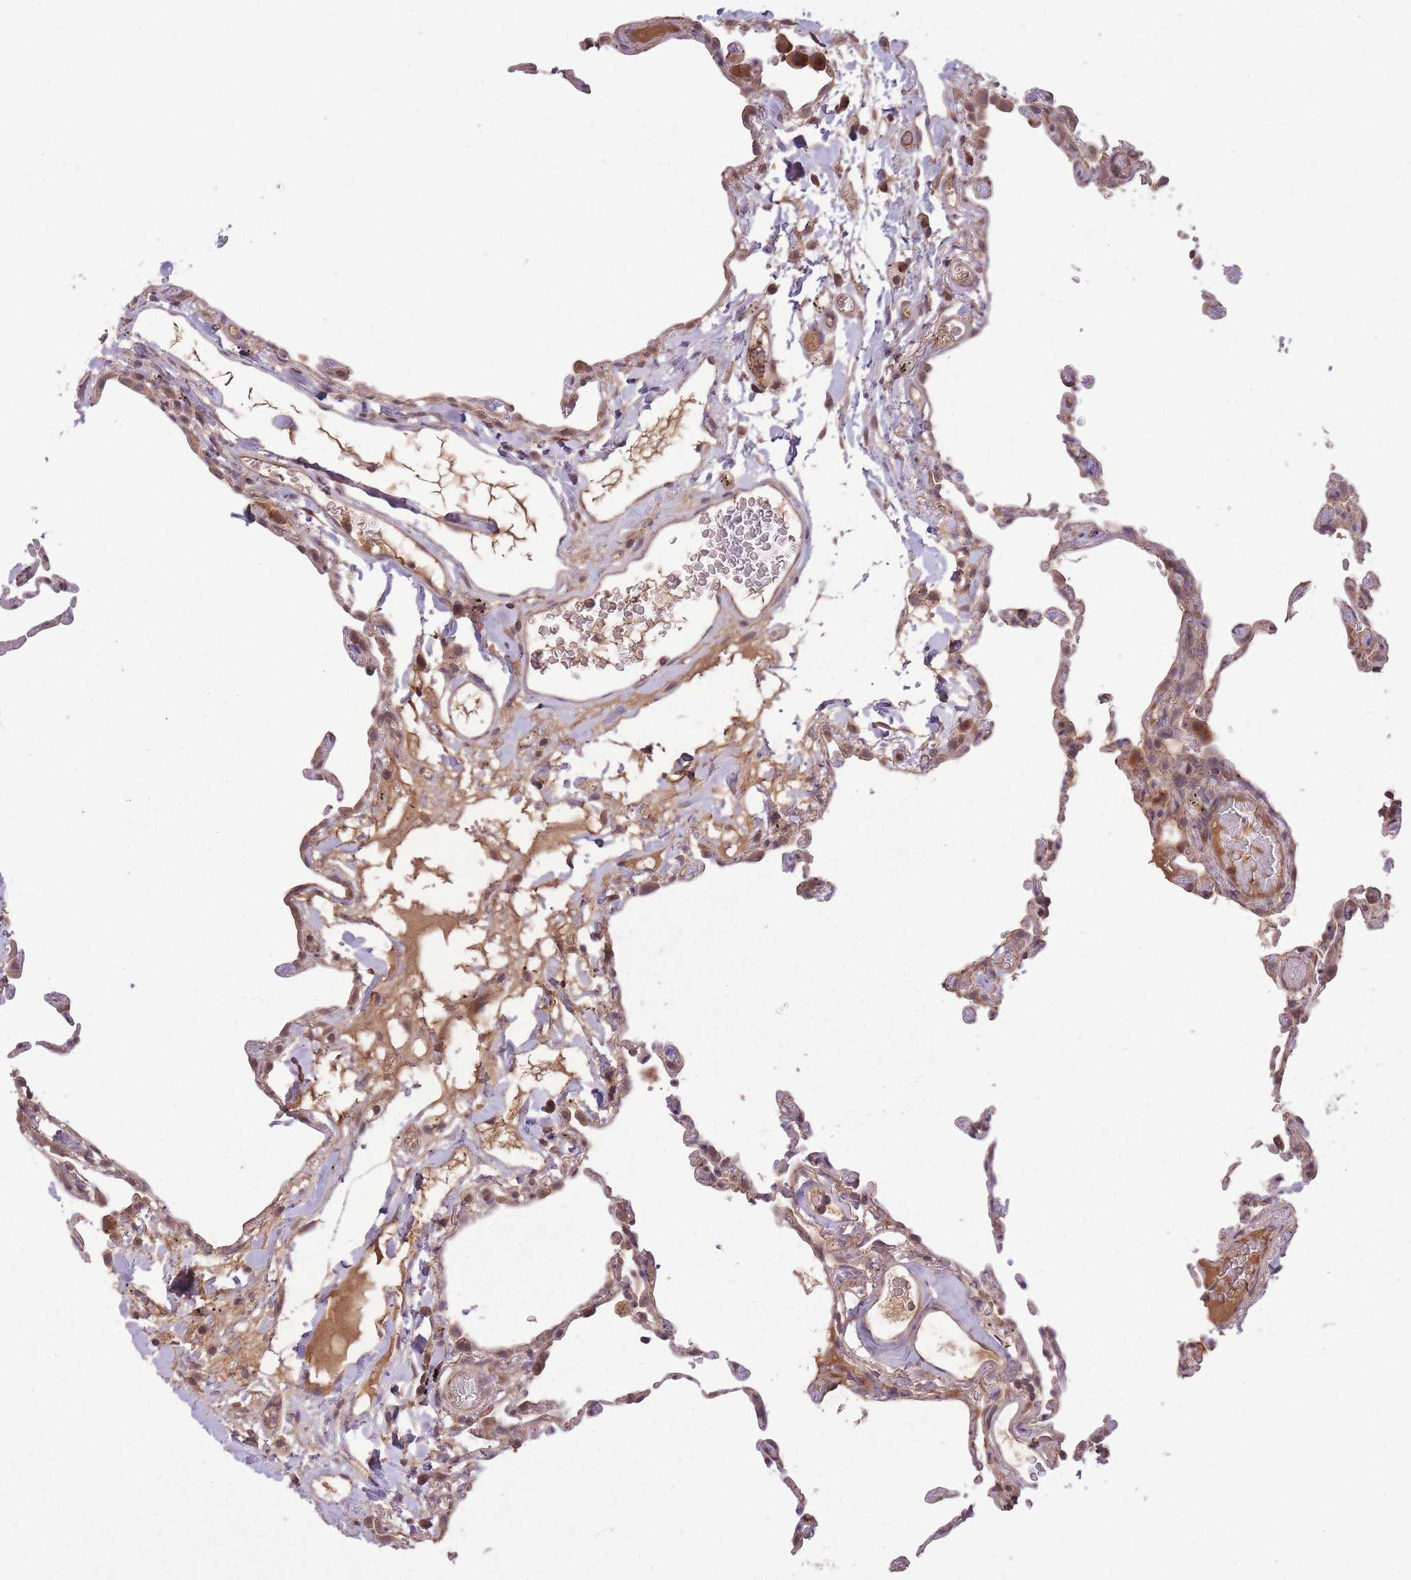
{"staining": {"intensity": "moderate", "quantity": "25%-75%", "location": "cytoplasmic/membranous"}, "tissue": "lung", "cell_type": "Alveolar cells", "image_type": "normal", "snomed": [{"axis": "morphology", "description": "Normal tissue, NOS"}, {"axis": "topography", "description": "Lung"}], "caption": "Immunohistochemical staining of normal lung reveals moderate cytoplasmic/membranous protein positivity in about 25%-75% of alveolar cells.", "gene": "POLR3F", "patient": {"sex": "female", "age": 57}}